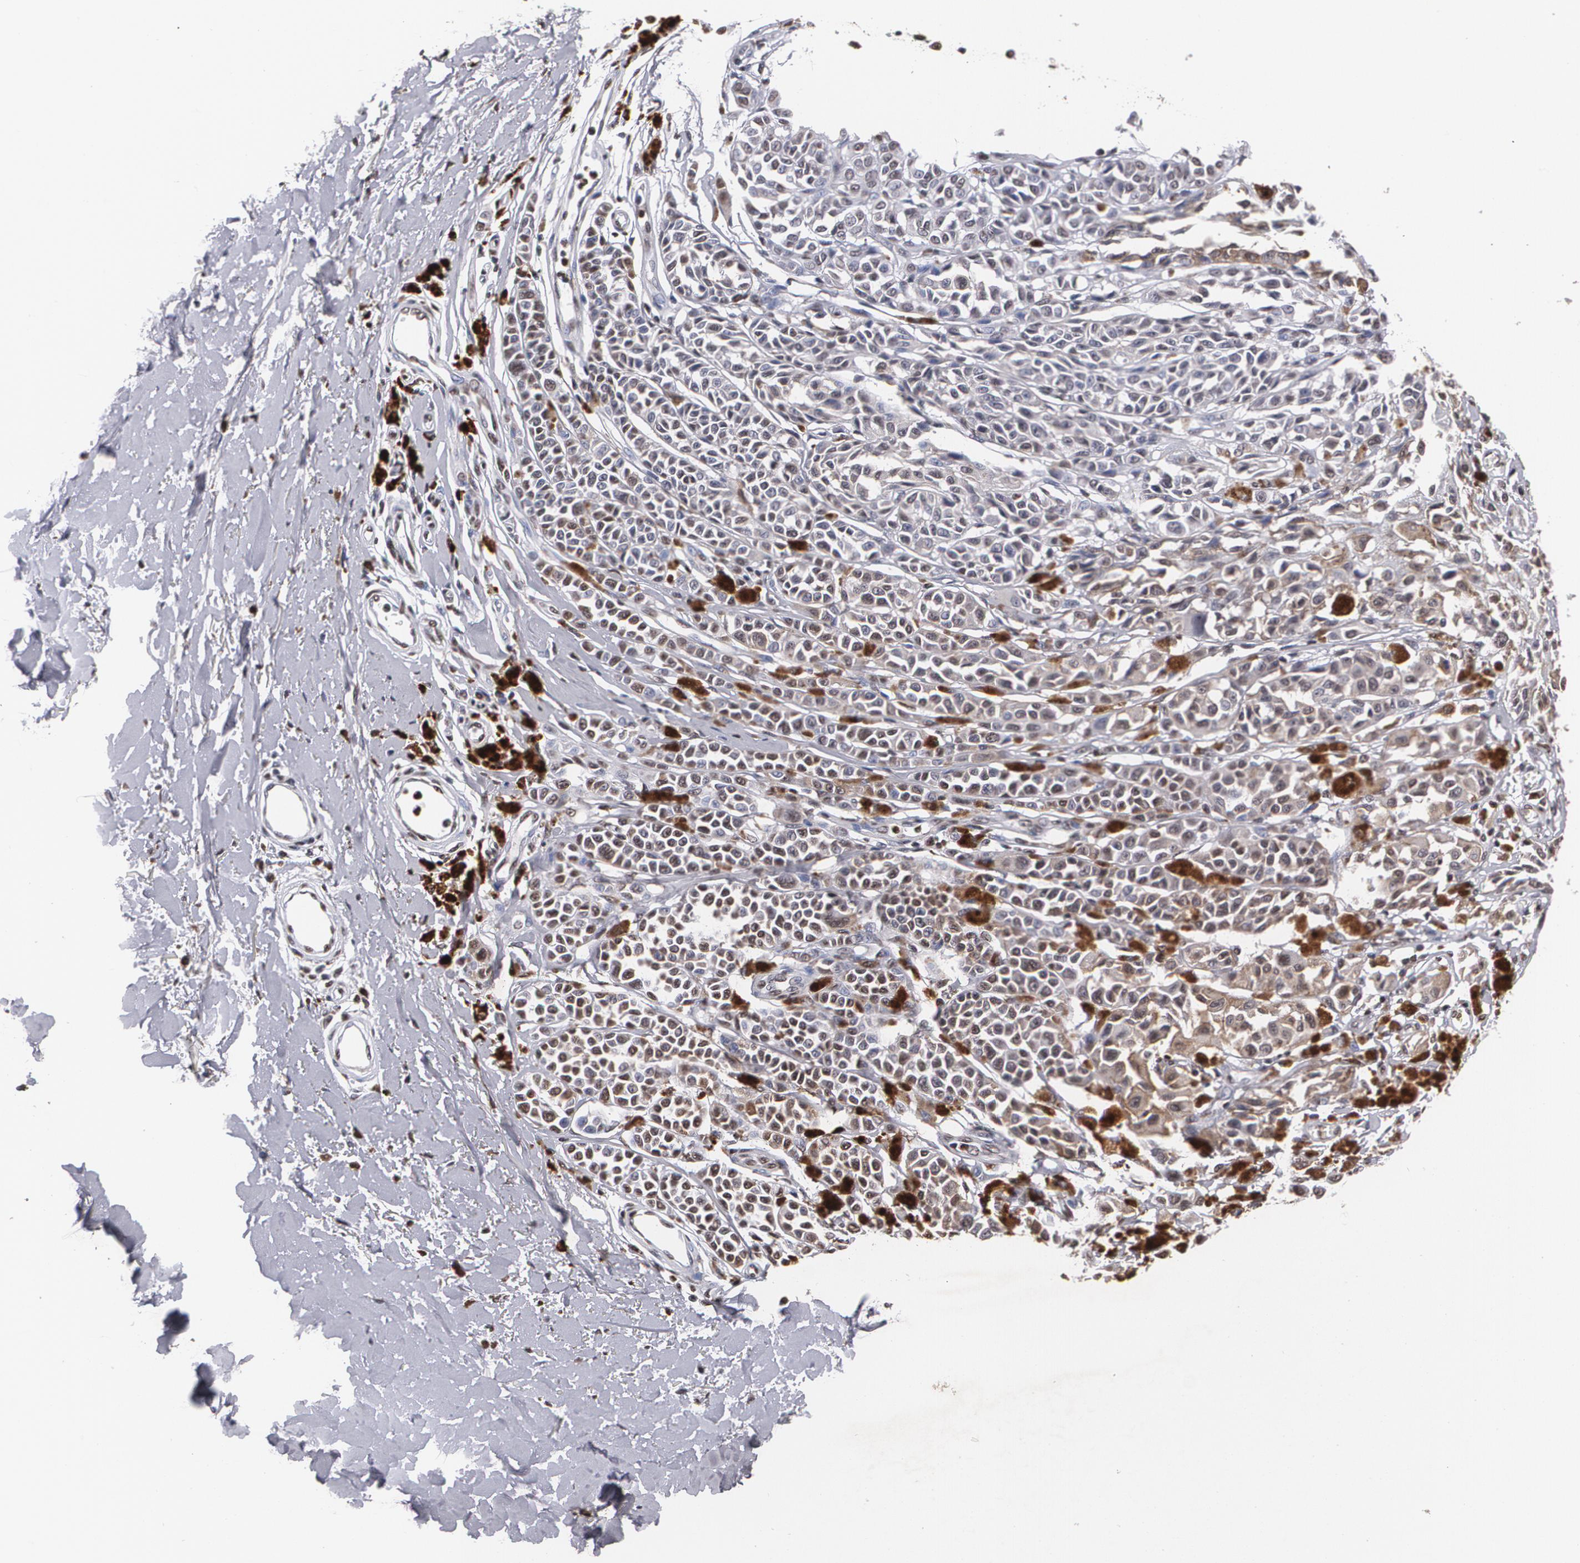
{"staining": {"intensity": "moderate", "quantity": "25%-75%", "location": "cytoplasmic/membranous,nuclear"}, "tissue": "melanoma", "cell_type": "Tumor cells", "image_type": "cancer", "snomed": [{"axis": "morphology", "description": "Malignant melanoma, NOS"}, {"axis": "topography", "description": "Skin"}], "caption": "Moderate cytoplasmic/membranous and nuclear protein staining is identified in approximately 25%-75% of tumor cells in malignant melanoma.", "gene": "MVP", "patient": {"sex": "female", "age": 38}}